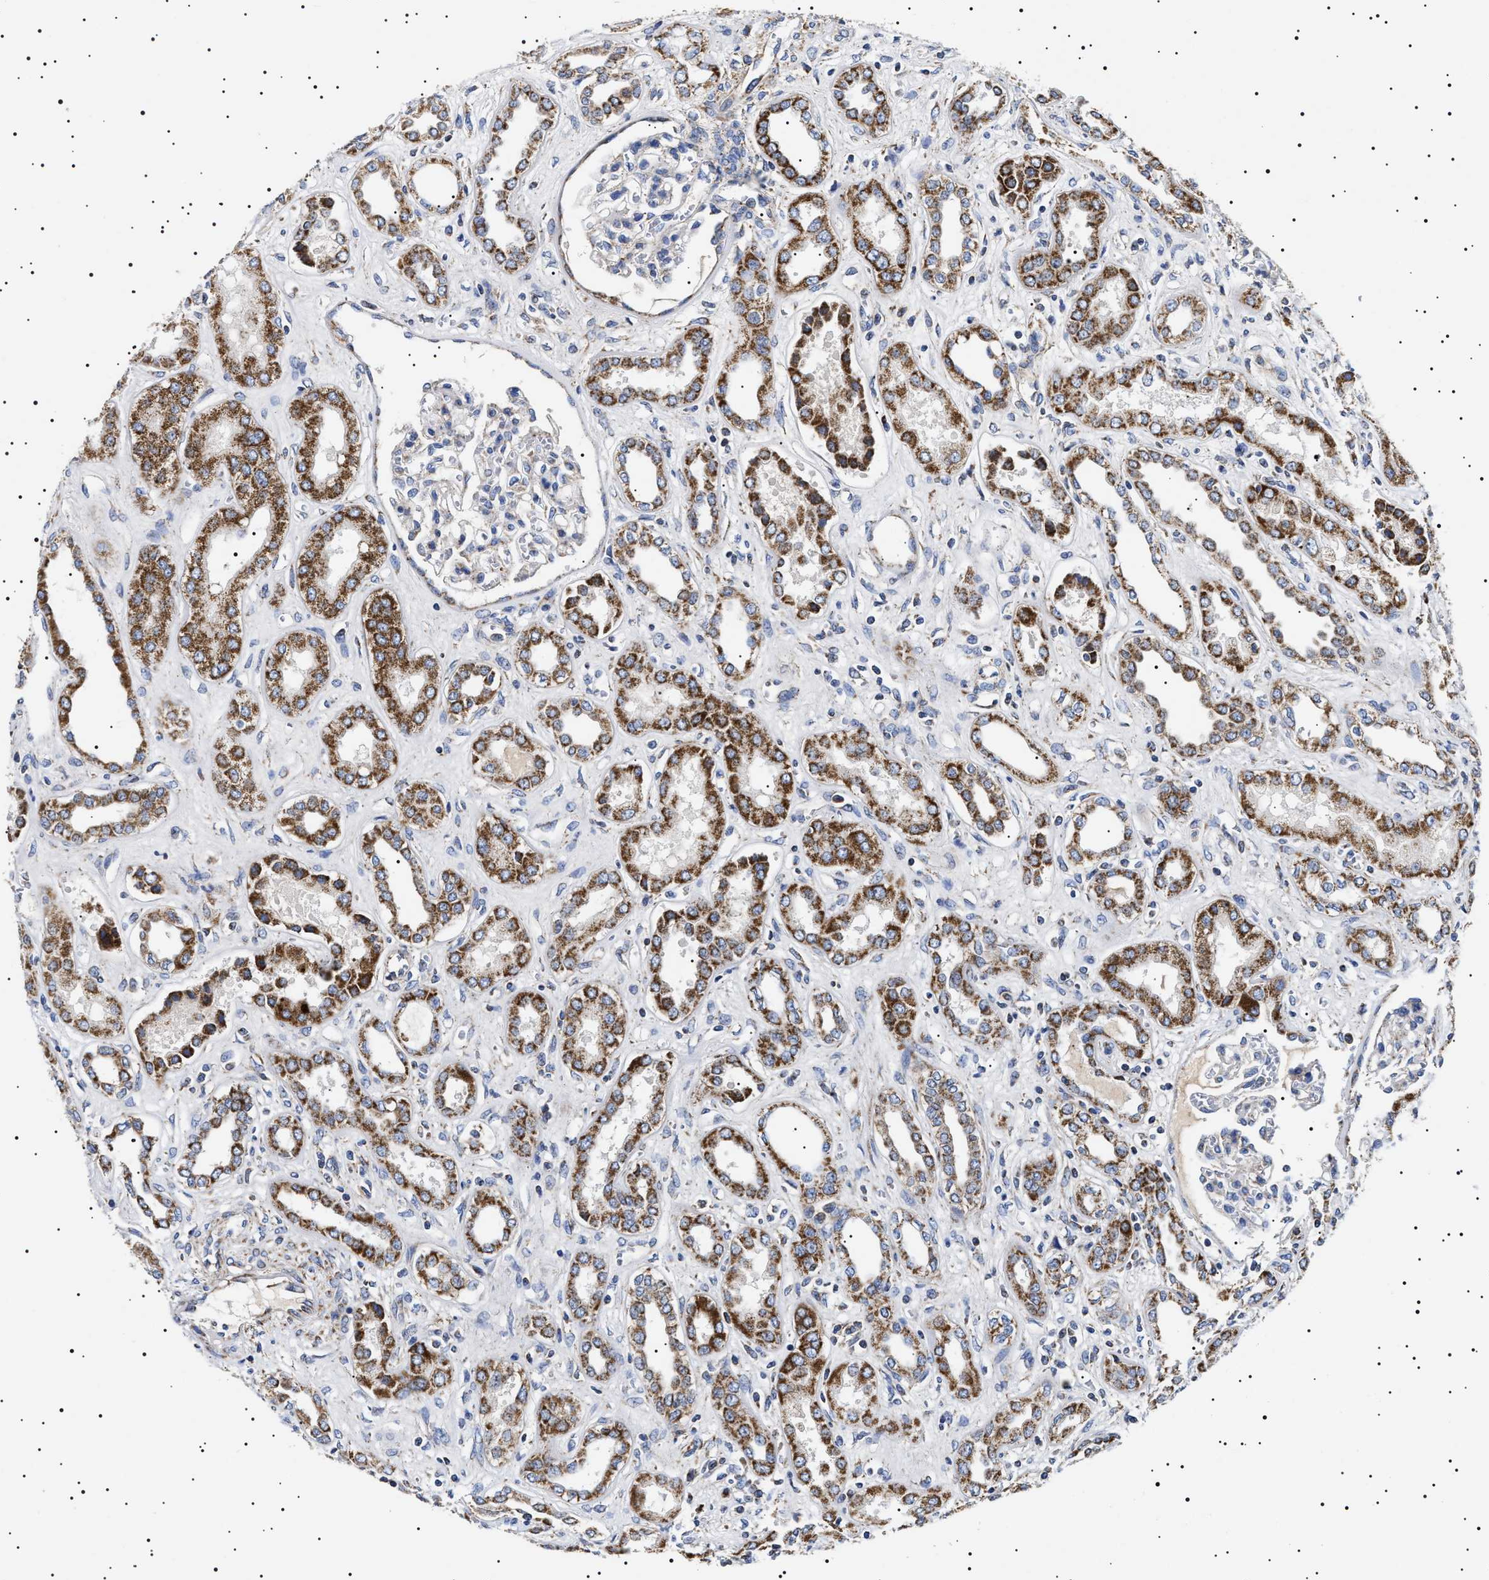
{"staining": {"intensity": "negative", "quantity": "none", "location": "none"}, "tissue": "kidney", "cell_type": "Cells in glomeruli", "image_type": "normal", "snomed": [{"axis": "morphology", "description": "Normal tissue, NOS"}, {"axis": "topography", "description": "Kidney"}], "caption": "DAB (3,3'-diaminobenzidine) immunohistochemical staining of normal human kidney shows no significant staining in cells in glomeruli. (DAB immunohistochemistry (IHC) with hematoxylin counter stain).", "gene": "CHRDL2", "patient": {"sex": "male", "age": 59}}